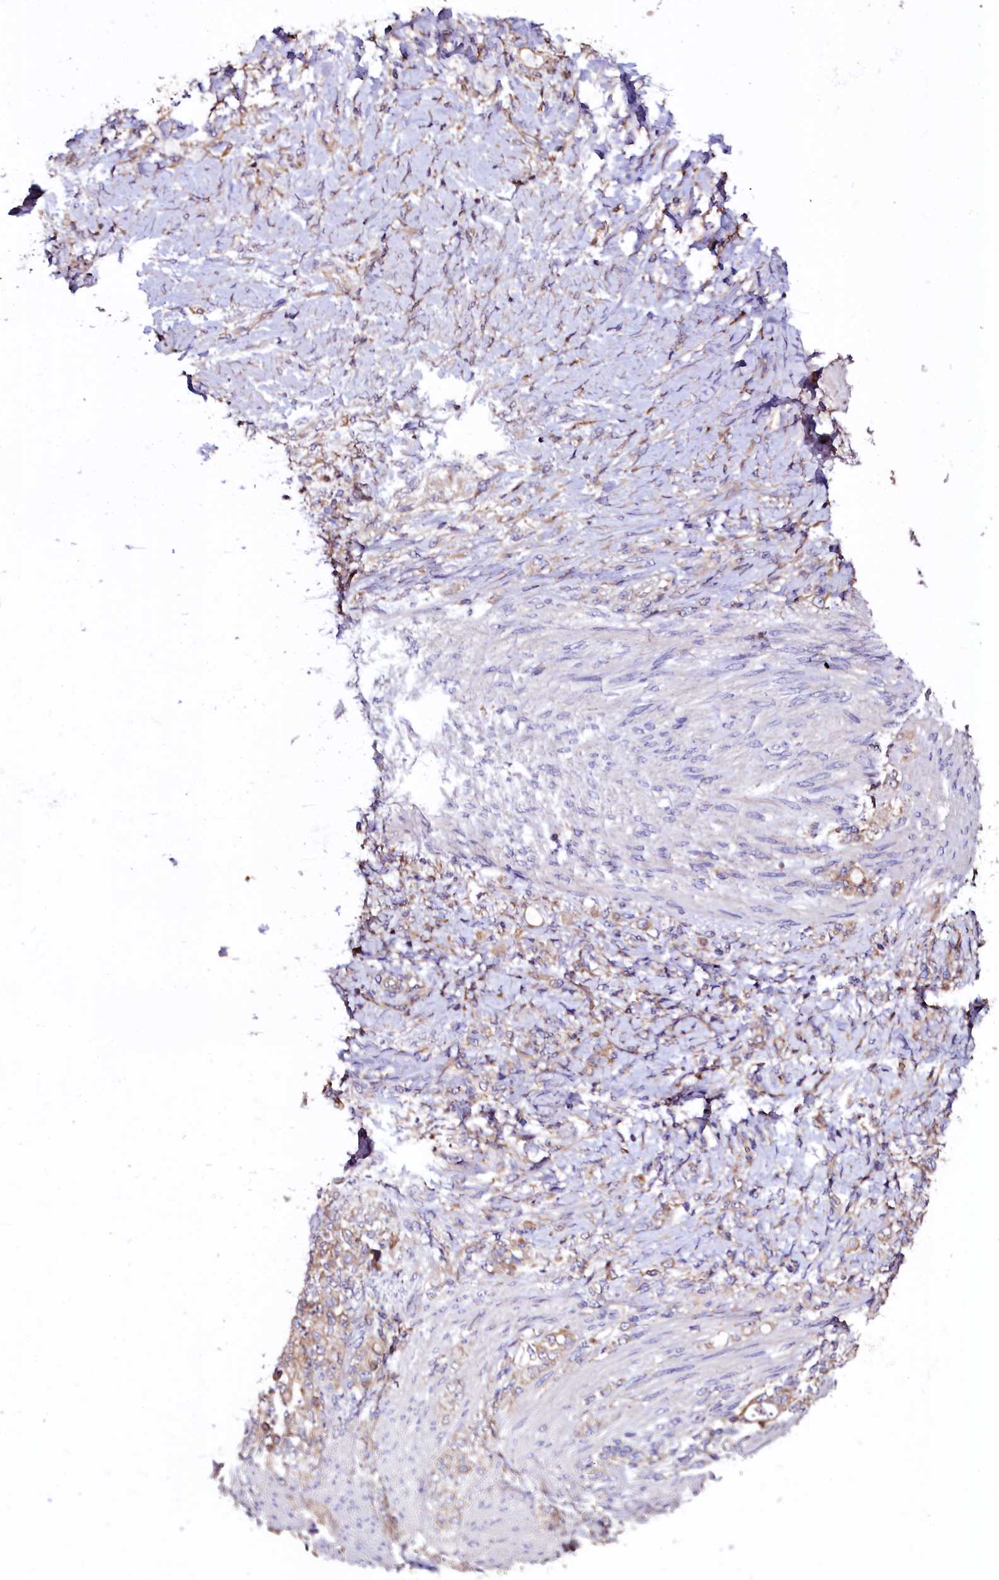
{"staining": {"intensity": "weak", "quantity": ">75%", "location": "cytoplasmic/membranous"}, "tissue": "stomach cancer", "cell_type": "Tumor cells", "image_type": "cancer", "snomed": [{"axis": "morphology", "description": "Adenocarcinoma, NOS"}, {"axis": "topography", "description": "Stomach"}], "caption": "Immunohistochemistry image of human stomach cancer (adenocarcinoma) stained for a protein (brown), which shows low levels of weak cytoplasmic/membranous positivity in approximately >75% of tumor cells.", "gene": "APPL2", "patient": {"sex": "female", "age": 79}}